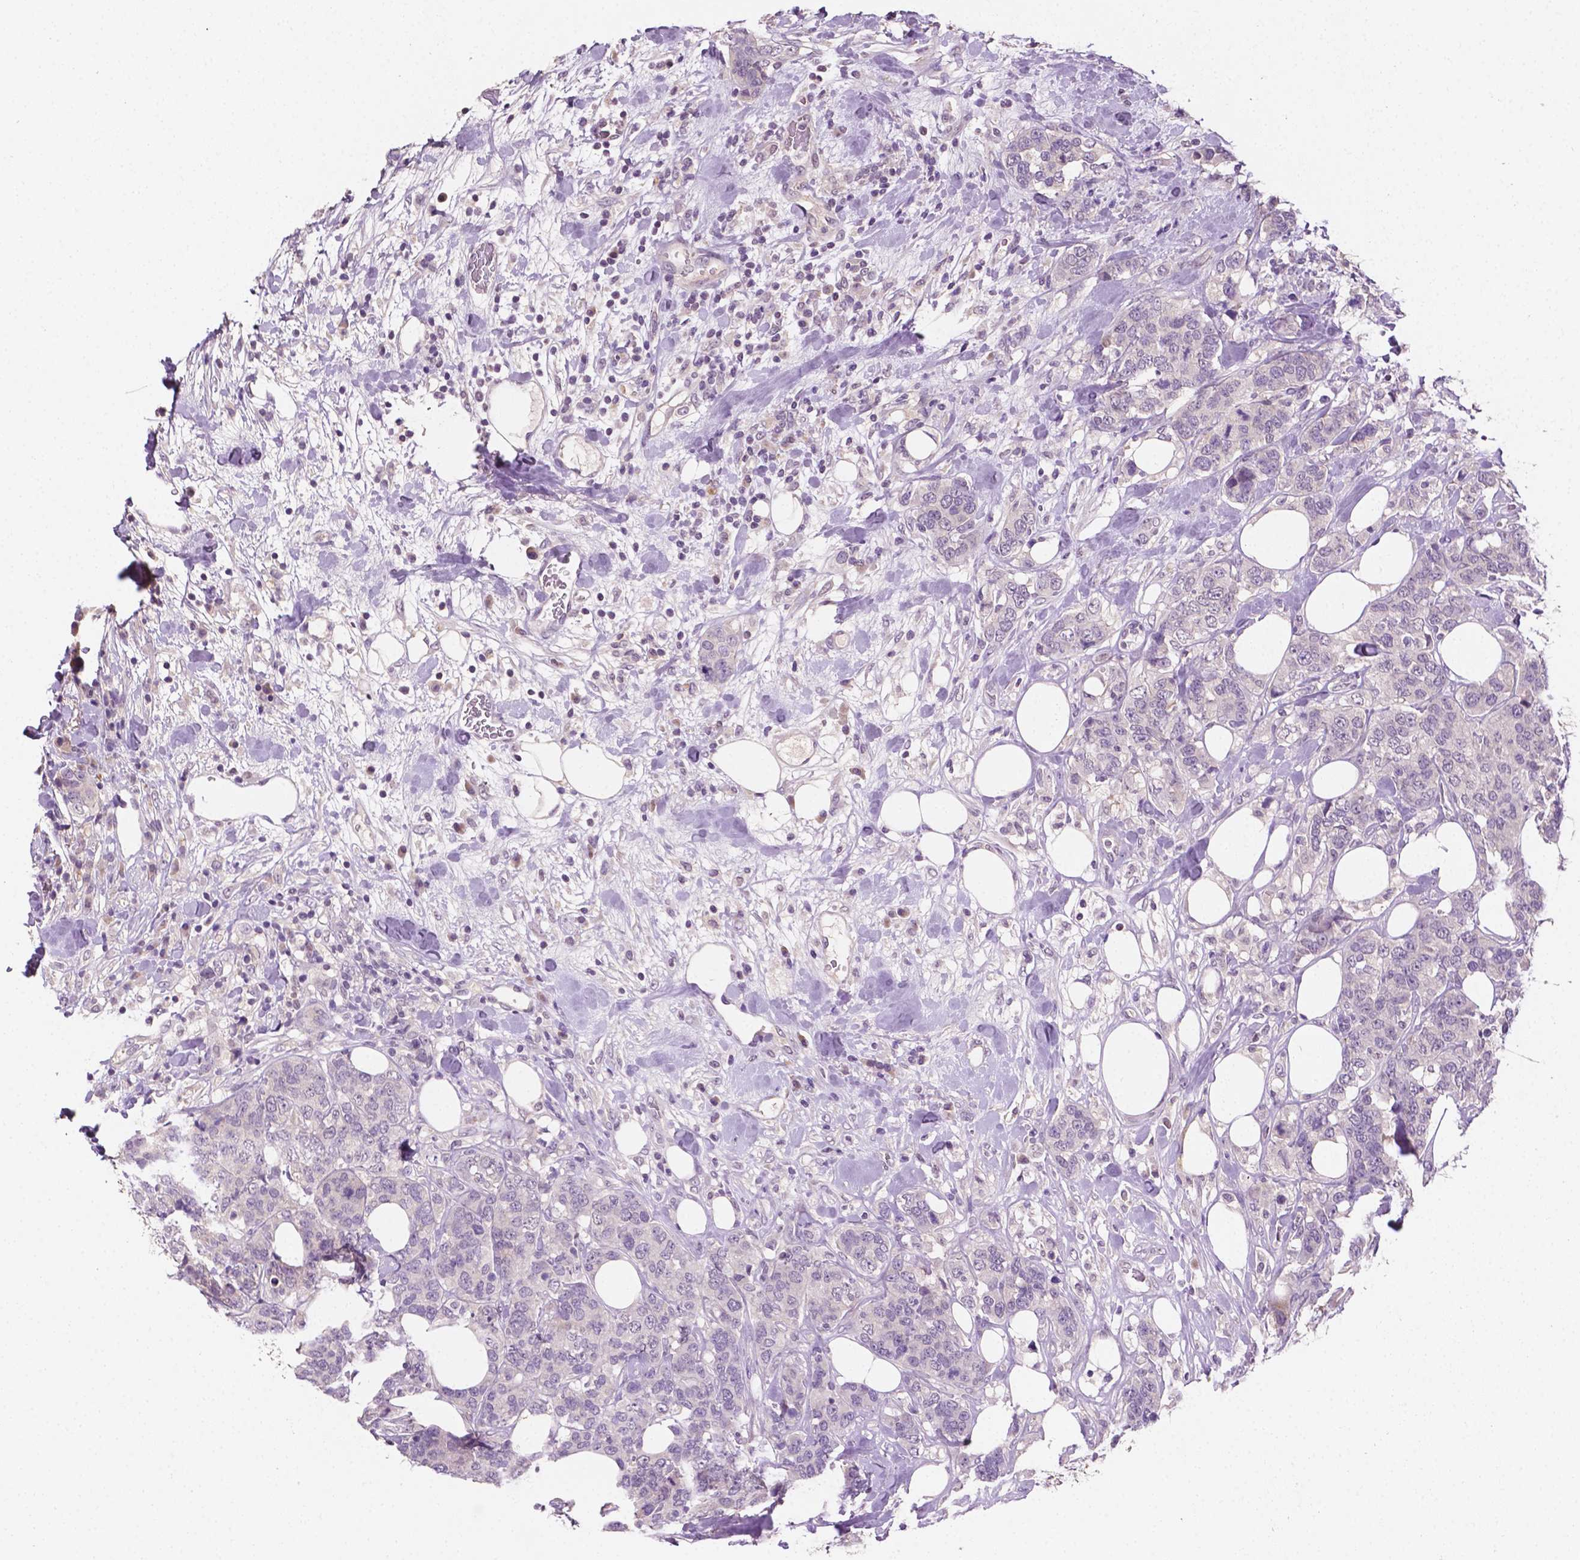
{"staining": {"intensity": "negative", "quantity": "none", "location": "none"}, "tissue": "breast cancer", "cell_type": "Tumor cells", "image_type": "cancer", "snomed": [{"axis": "morphology", "description": "Lobular carcinoma"}, {"axis": "topography", "description": "Breast"}], "caption": "Breast cancer (lobular carcinoma) stained for a protein using immunohistochemistry (IHC) demonstrates no expression tumor cells.", "gene": "MROH6", "patient": {"sex": "female", "age": 59}}